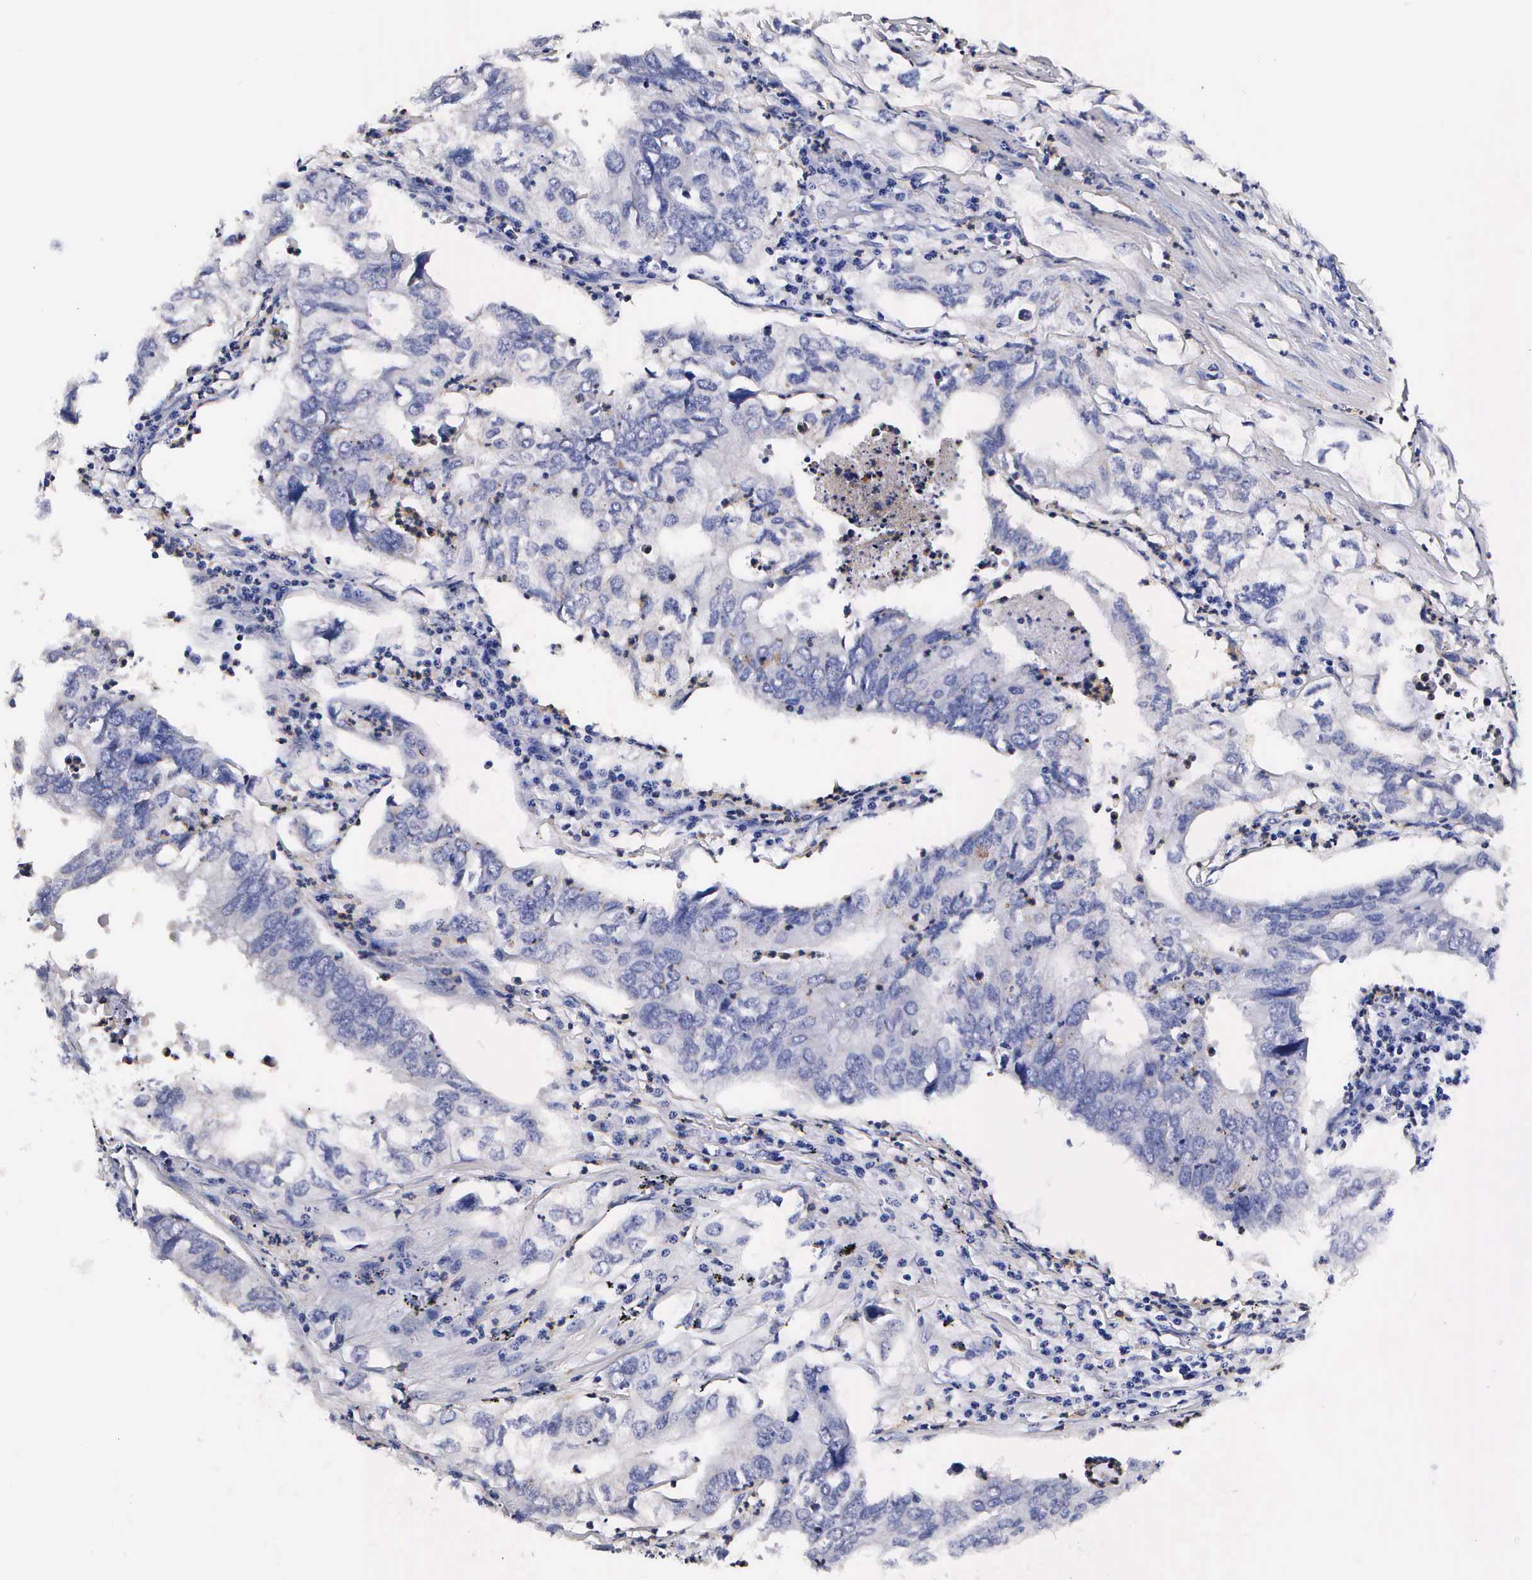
{"staining": {"intensity": "negative", "quantity": "none", "location": "none"}, "tissue": "lung cancer", "cell_type": "Tumor cells", "image_type": "cancer", "snomed": [{"axis": "morphology", "description": "Adenocarcinoma, NOS"}, {"axis": "topography", "description": "Lung"}], "caption": "The photomicrograph exhibits no significant staining in tumor cells of lung adenocarcinoma.", "gene": "RNASE6", "patient": {"sex": "male", "age": 48}}